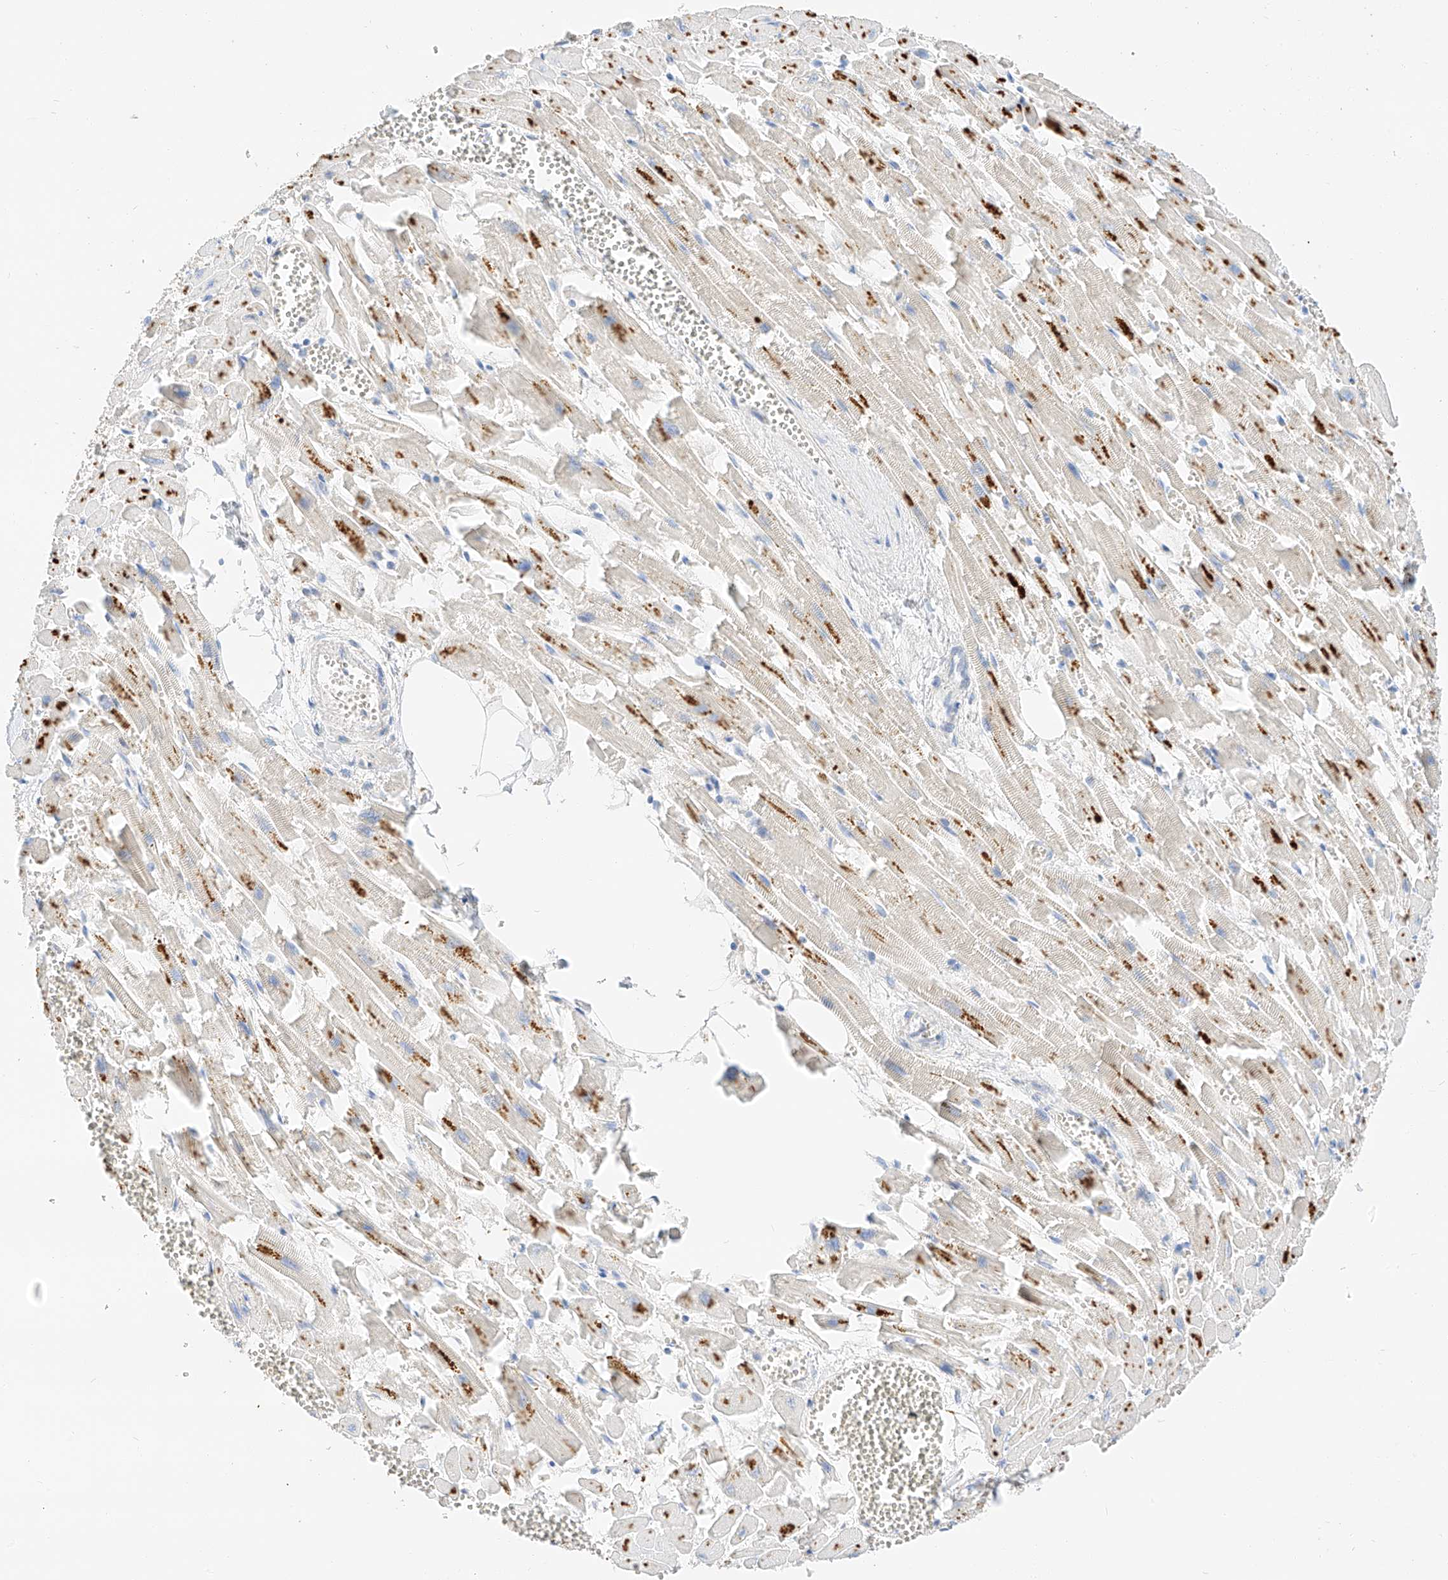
{"staining": {"intensity": "moderate", "quantity": "25%-75%", "location": "cytoplasmic/membranous"}, "tissue": "heart muscle", "cell_type": "Cardiomyocytes", "image_type": "normal", "snomed": [{"axis": "morphology", "description": "Normal tissue, NOS"}, {"axis": "topography", "description": "Heart"}], "caption": "A high-resolution photomicrograph shows immunohistochemistry staining of normal heart muscle, which shows moderate cytoplasmic/membranous positivity in about 25%-75% of cardiomyocytes. (Brightfield microscopy of DAB IHC at high magnification).", "gene": "MAP7", "patient": {"sex": "female", "age": 64}}